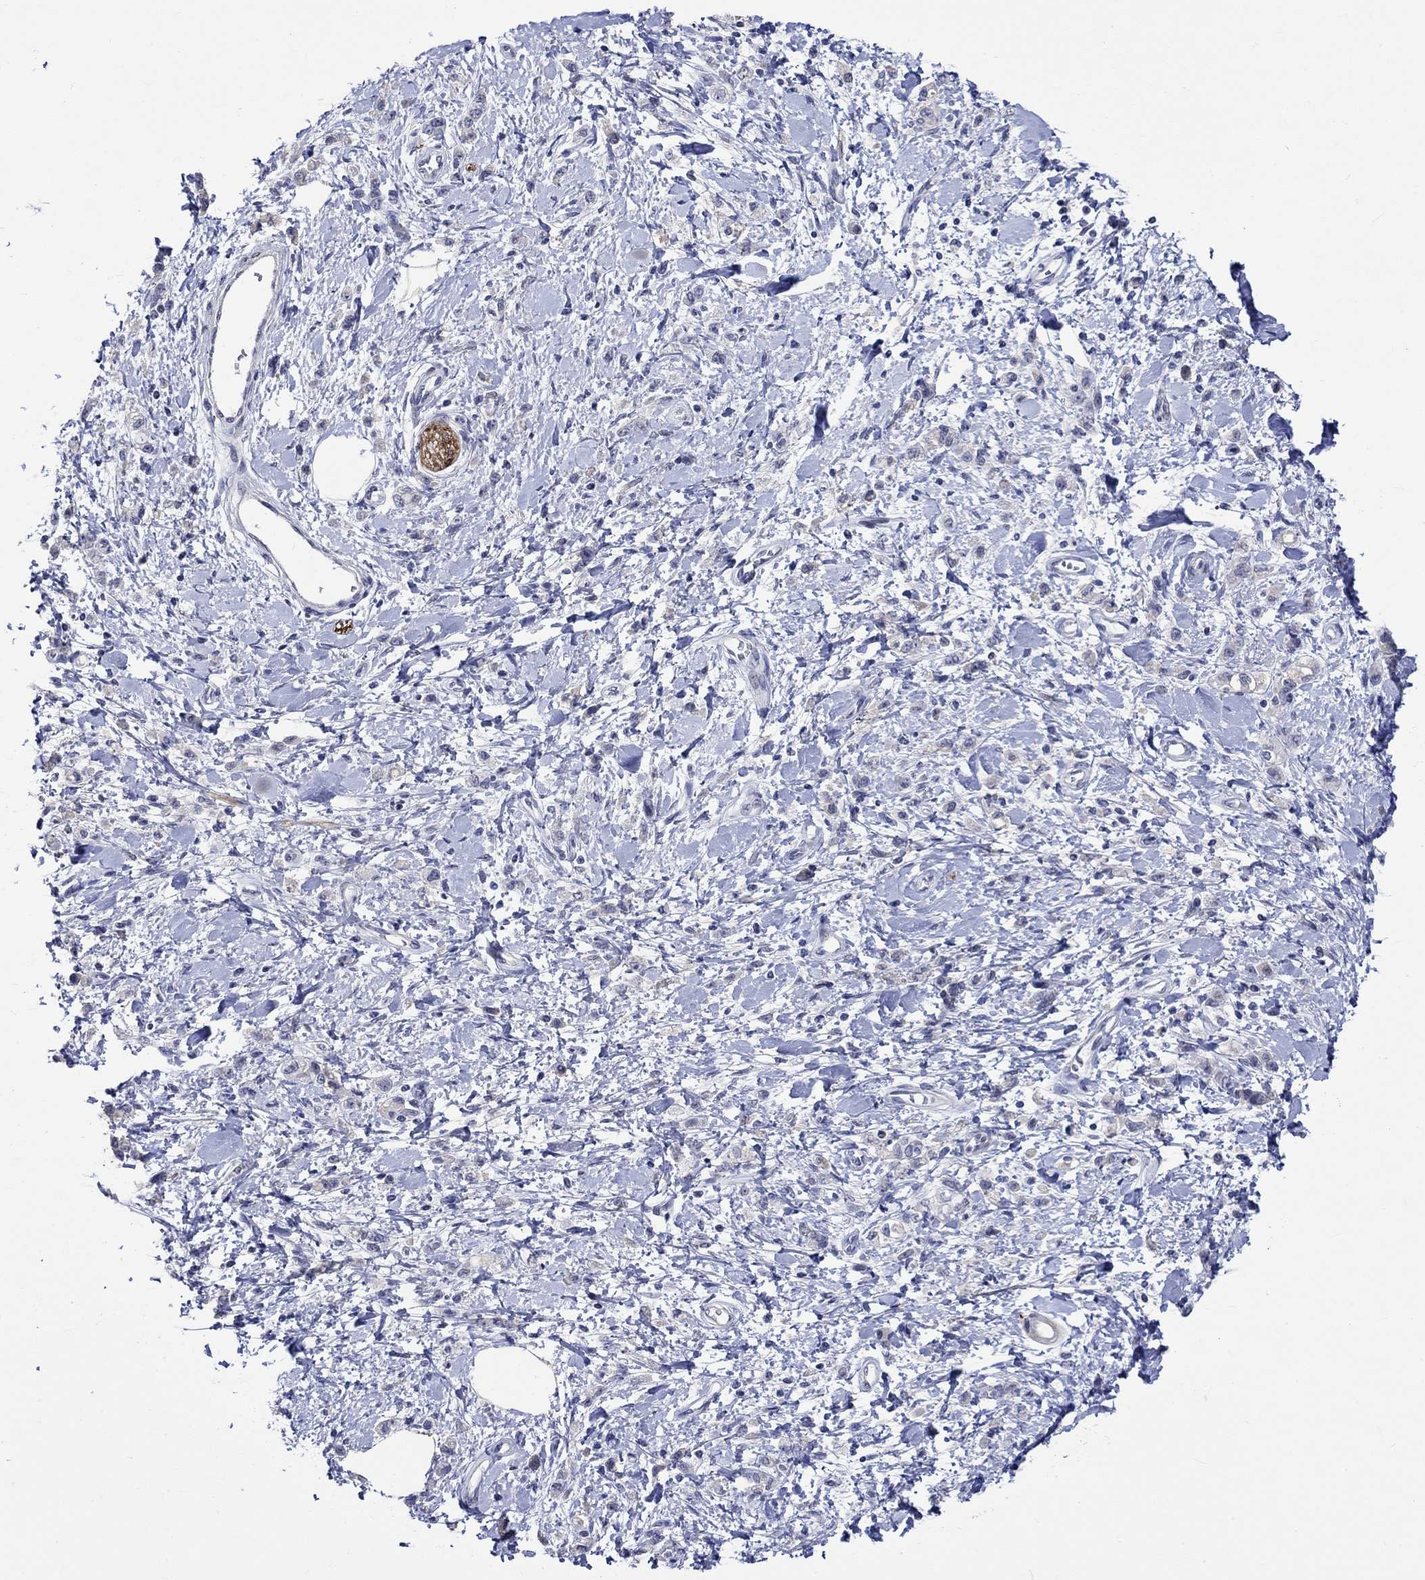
{"staining": {"intensity": "negative", "quantity": "none", "location": "none"}, "tissue": "stomach cancer", "cell_type": "Tumor cells", "image_type": "cancer", "snomed": [{"axis": "morphology", "description": "Adenocarcinoma, NOS"}, {"axis": "topography", "description": "Stomach"}], "caption": "The immunohistochemistry (IHC) micrograph has no significant expression in tumor cells of adenocarcinoma (stomach) tissue. Brightfield microscopy of immunohistochemistry stained with DAB (brown) and hematoxylin (blue), captured at high magnification.", "gene": "CRYAB", "patient": {"sex": "male", "age": 77}}